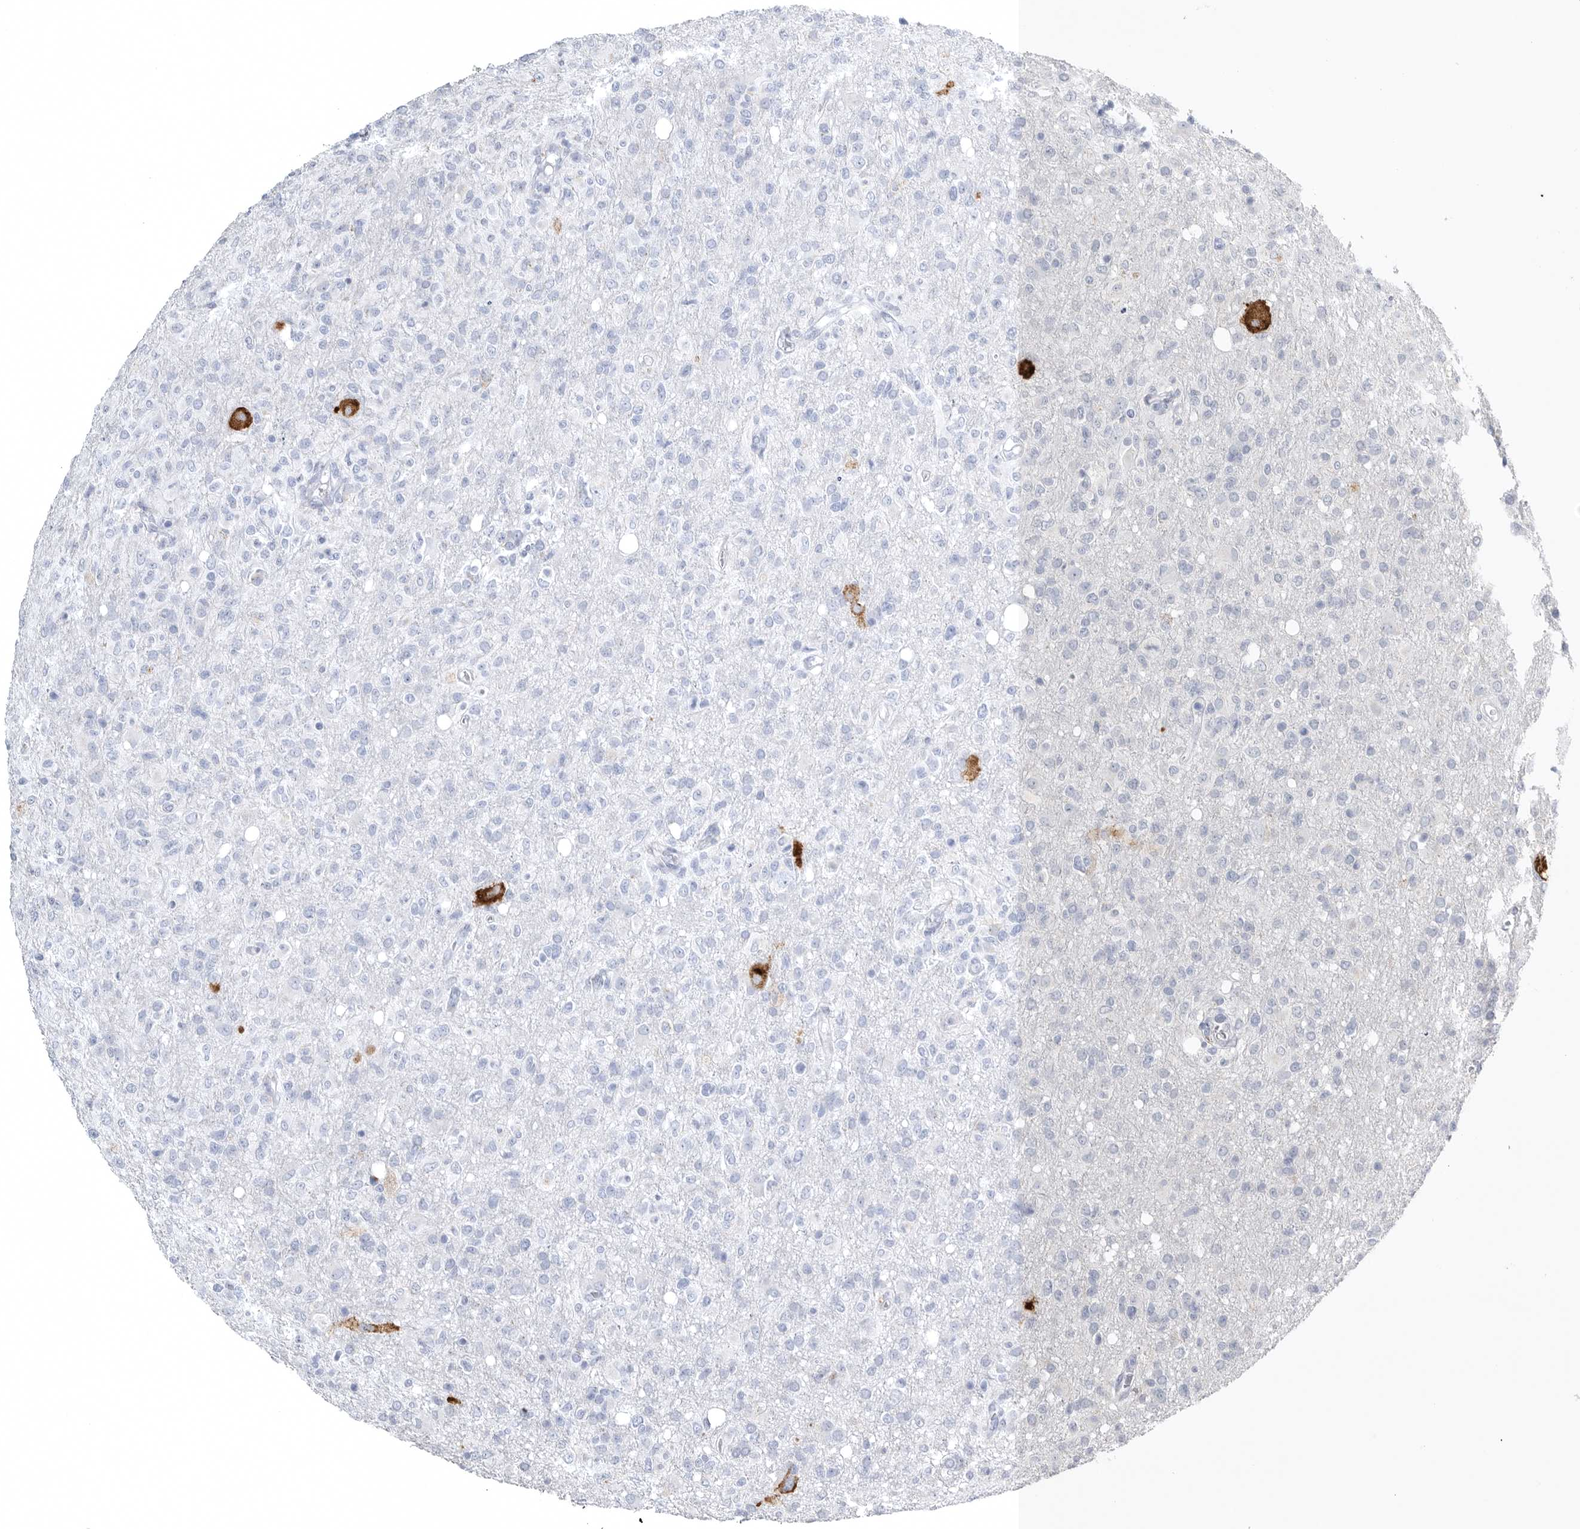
{"staining": {"intensity": "negative", "quantity": "none", "location": "none"}, "tissue": "glioma", "cell_type": "Tumor cells", "image_type": "cancer", "snomed": [{"axis": "morphology", "description": "Glioma, malignant, High grade"}, {"axis": "topography", "description": "Brain"}], "caption": "Malignant glioma (high-grade) was stained to show a protein in brown. There is no significant positivity in tumor cells.", "gene": "TIMP1", "patient": {"sex": "female", "age": 57}}